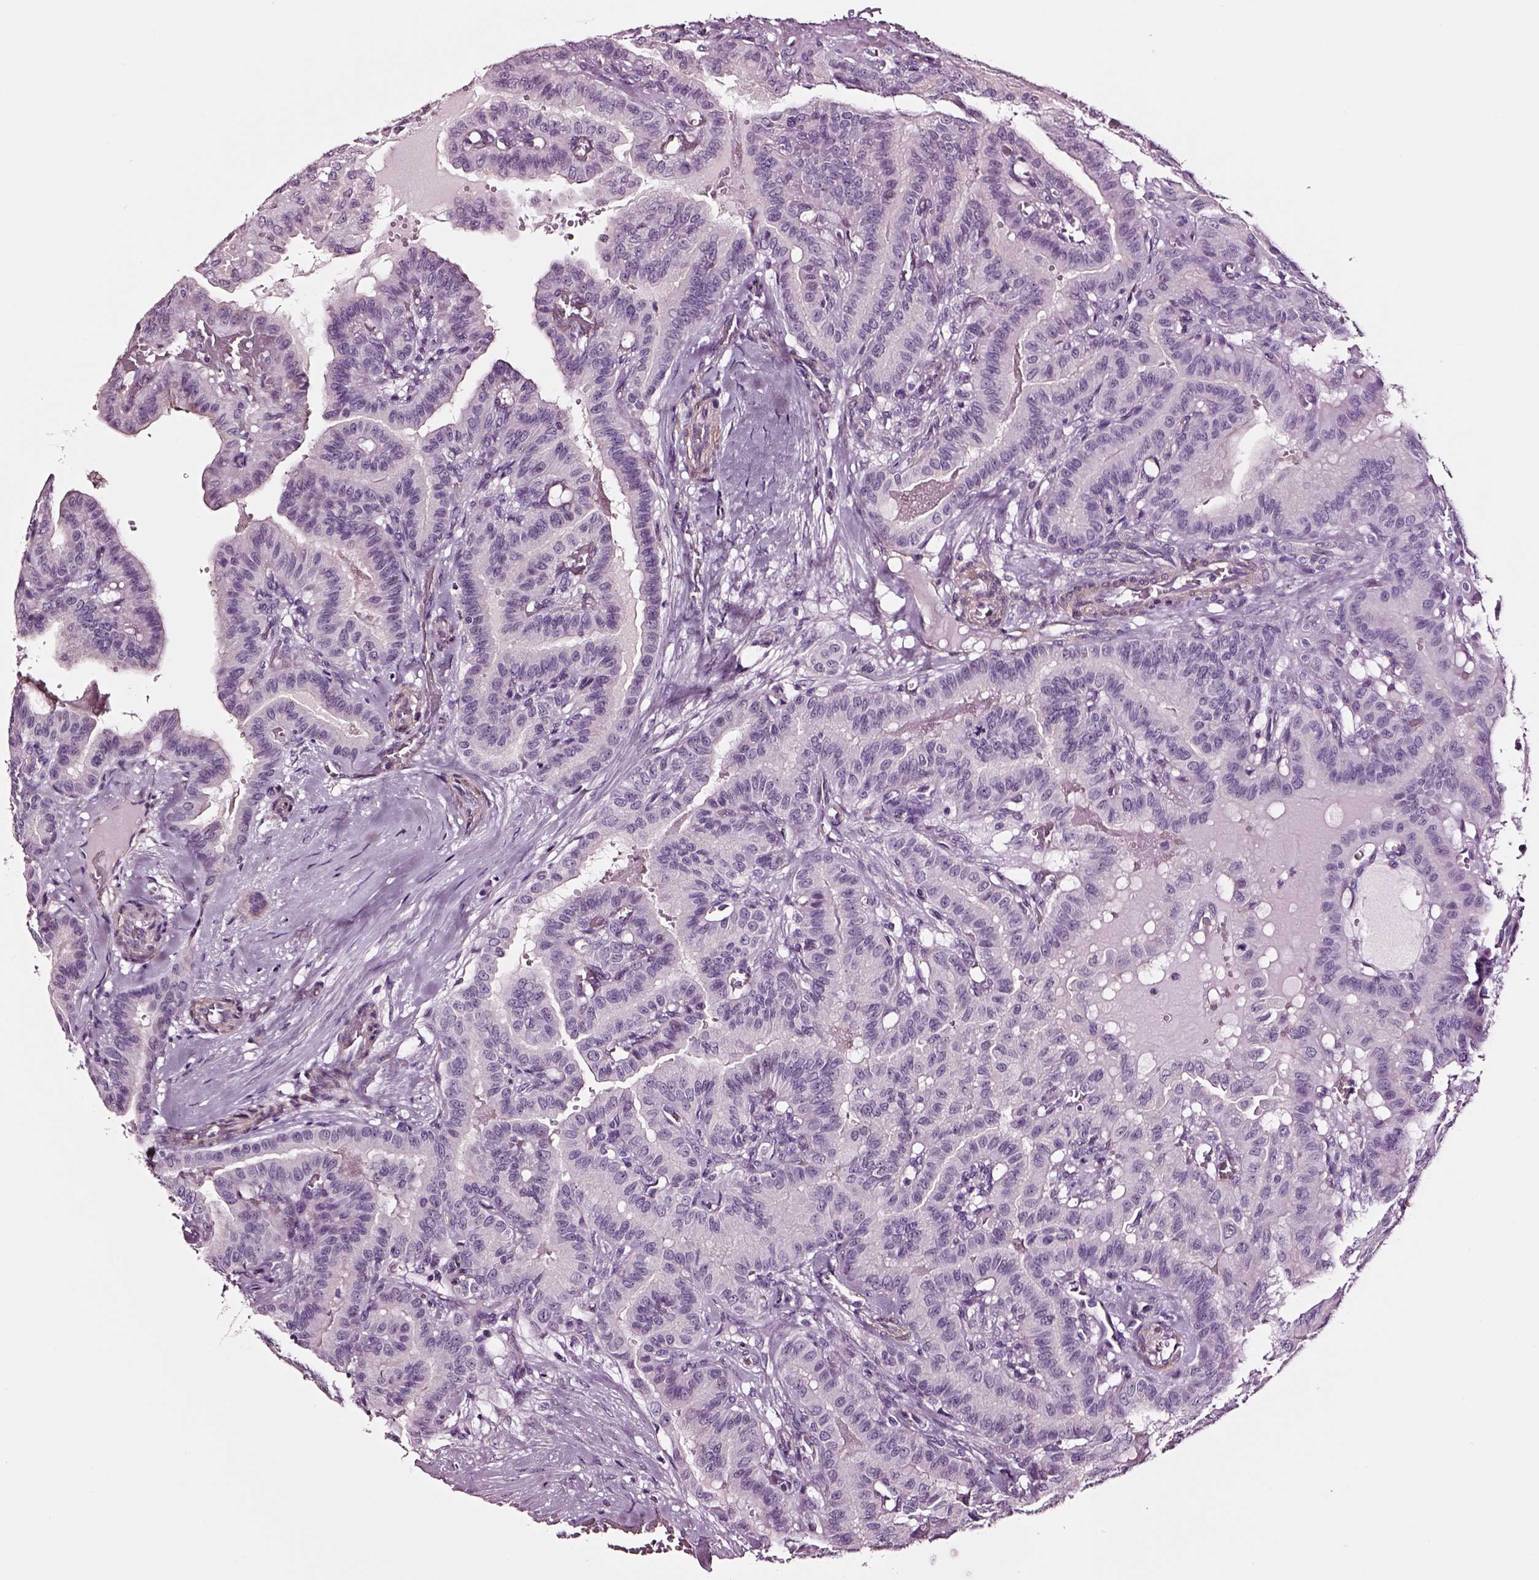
{"staining": {"intensity": "negative", "quantity": "none", "location": "none"}, "tissue": "thyroid cancer", "cell_type": "Tumor cells", "image_type": "cancer", "snomed": [{"axis": "morphology", "description": "Papillary adenocarcinoma, NOS"}, {"axis": "topography", "description": "Thyroid gland"}], "caption": "A photomicrograph of human thyroid cancer is negative for staining in tumor cells. (DAB IHC visualized using brightfield microscopy, high magnification).", "gene": "SOX10", "patient": {"sex": "male", "age": 87}}